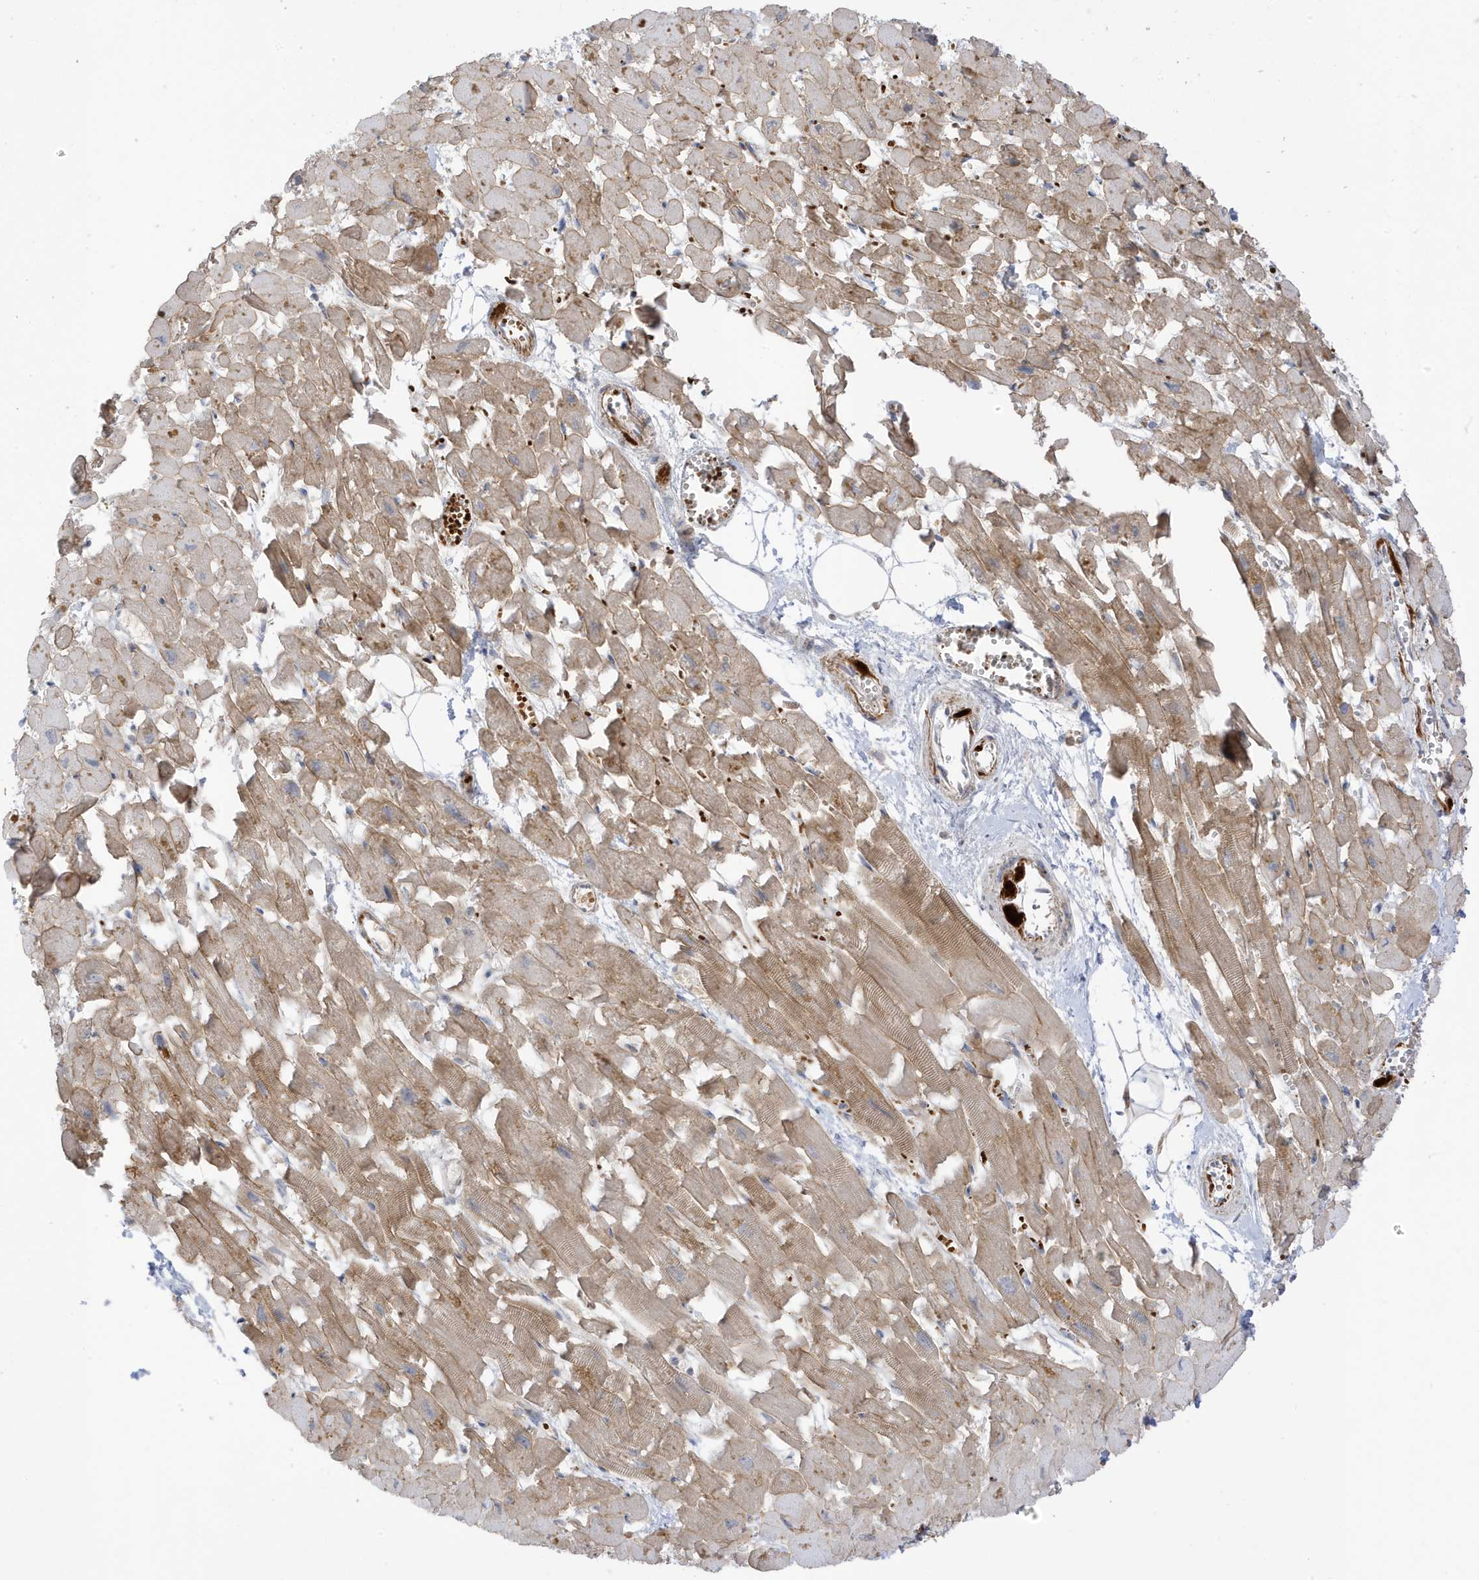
{"staining": {"intensity": "moderate", "quantity": ">75%", "location": "cytoplasmic/membranous"}, "tissue": "heart muscle", "cell_type": "Cardiomyocytes", "image_type": "normal", "snomed": [{"axis": "morphology", "description": "Normal tissue, NOS"}, {"axis": "topography", "description": "Heart"}], "caption": "High-power microscopy captured an immunohistochemistry image of unremarkable heart muscle, revealing moderate cytoplasmic/membranous positivity in approximately >75% of cardiomyocytes.", "gene": "NPPC", "patient": {"sex": "female", "age": 64}}